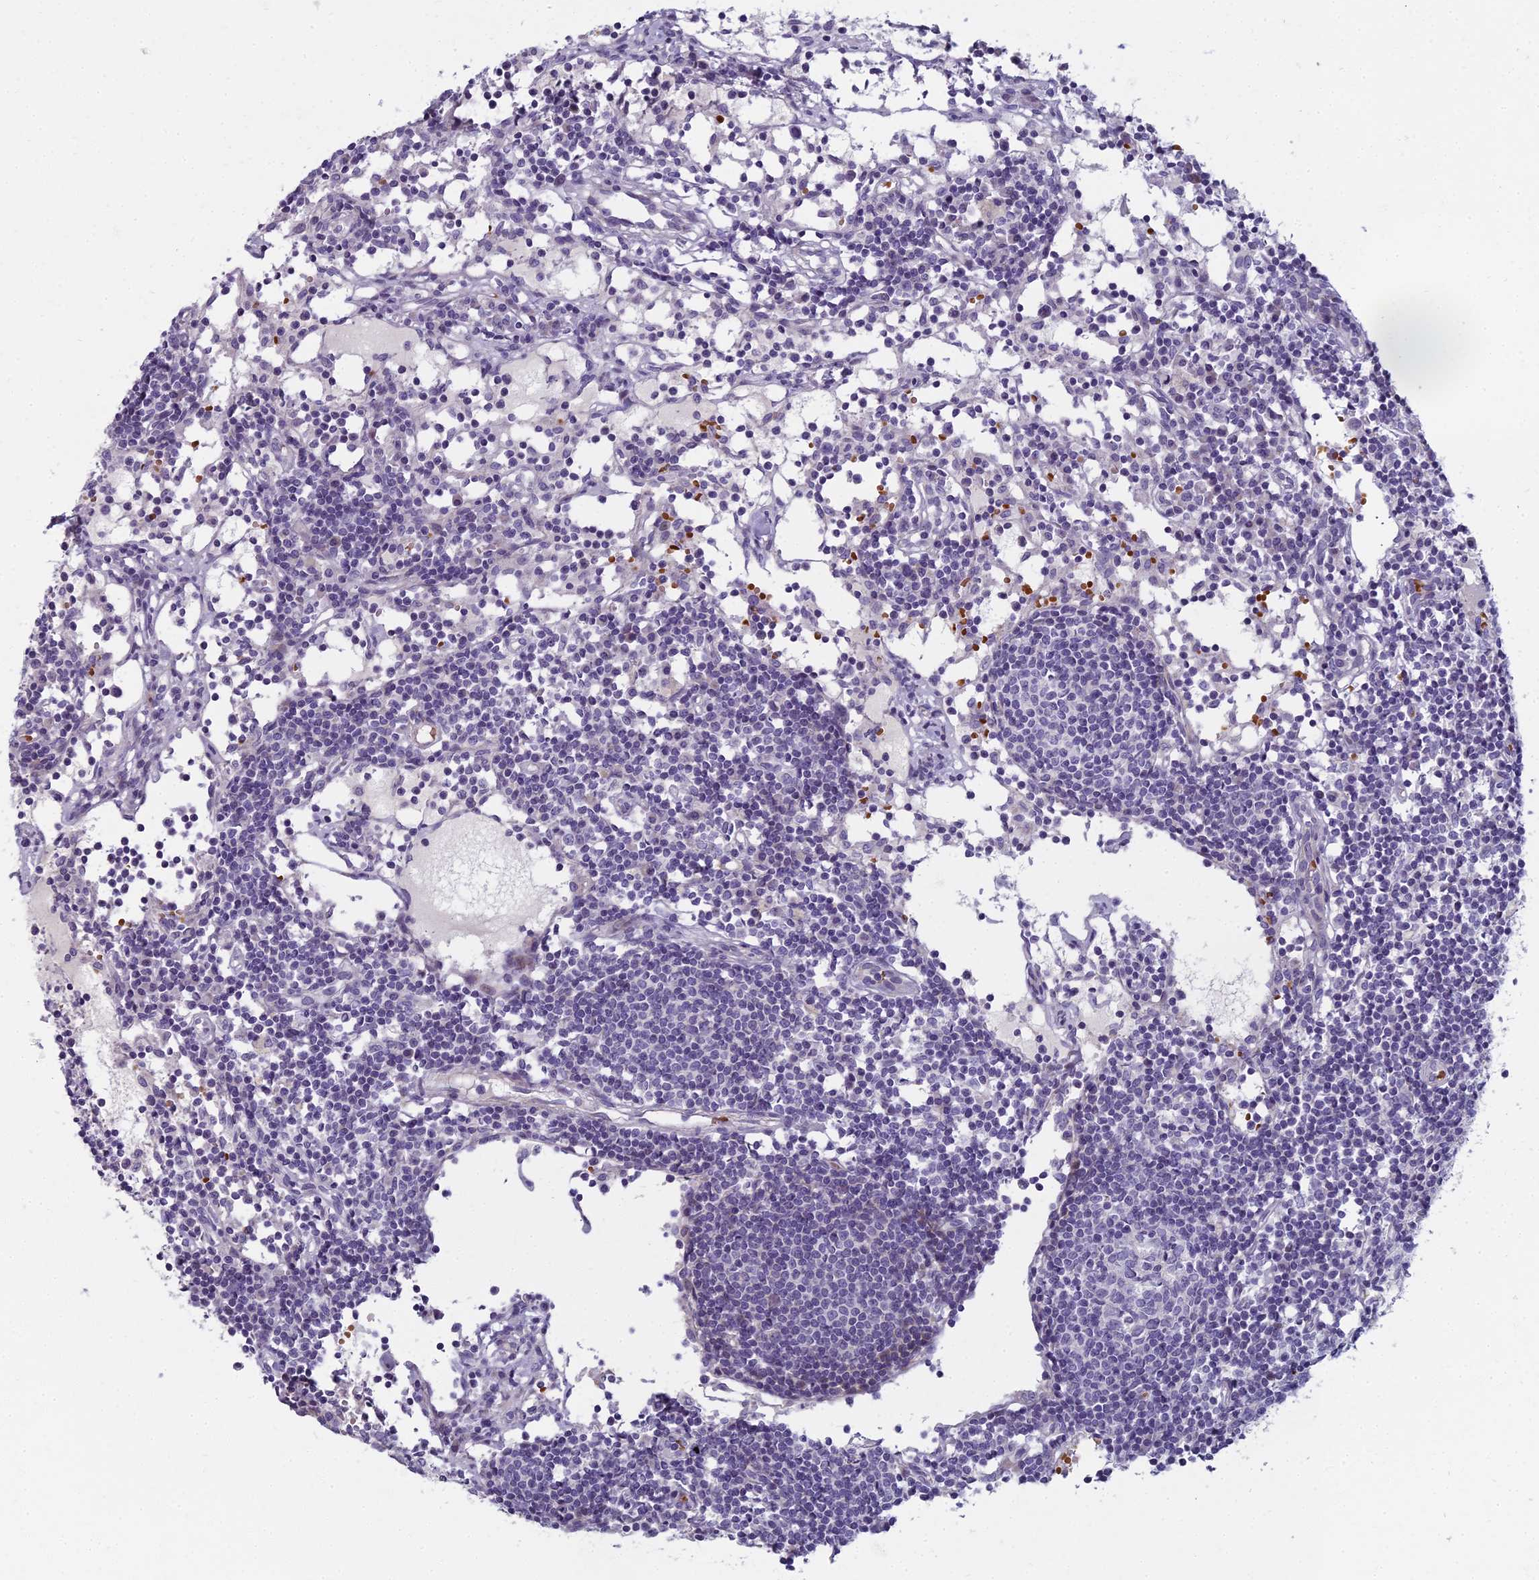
{"staining": {"intensity": "negative", "quantity": "none", "location": "none"}, "tissue": "lymph node", "cell_type": "Germinal center cells", "image_type": "normal", "snomed": [{"axis": "morphology", "description": "Normal tissue, NOS"}, {"axis": "topography", "description": "Lymph node"}], "caption": "Image shows no significant protein expression in germinal center cells of normal lymph node.", "gene": "ARL15", "patient": {"sex": "female", "age": 55}}